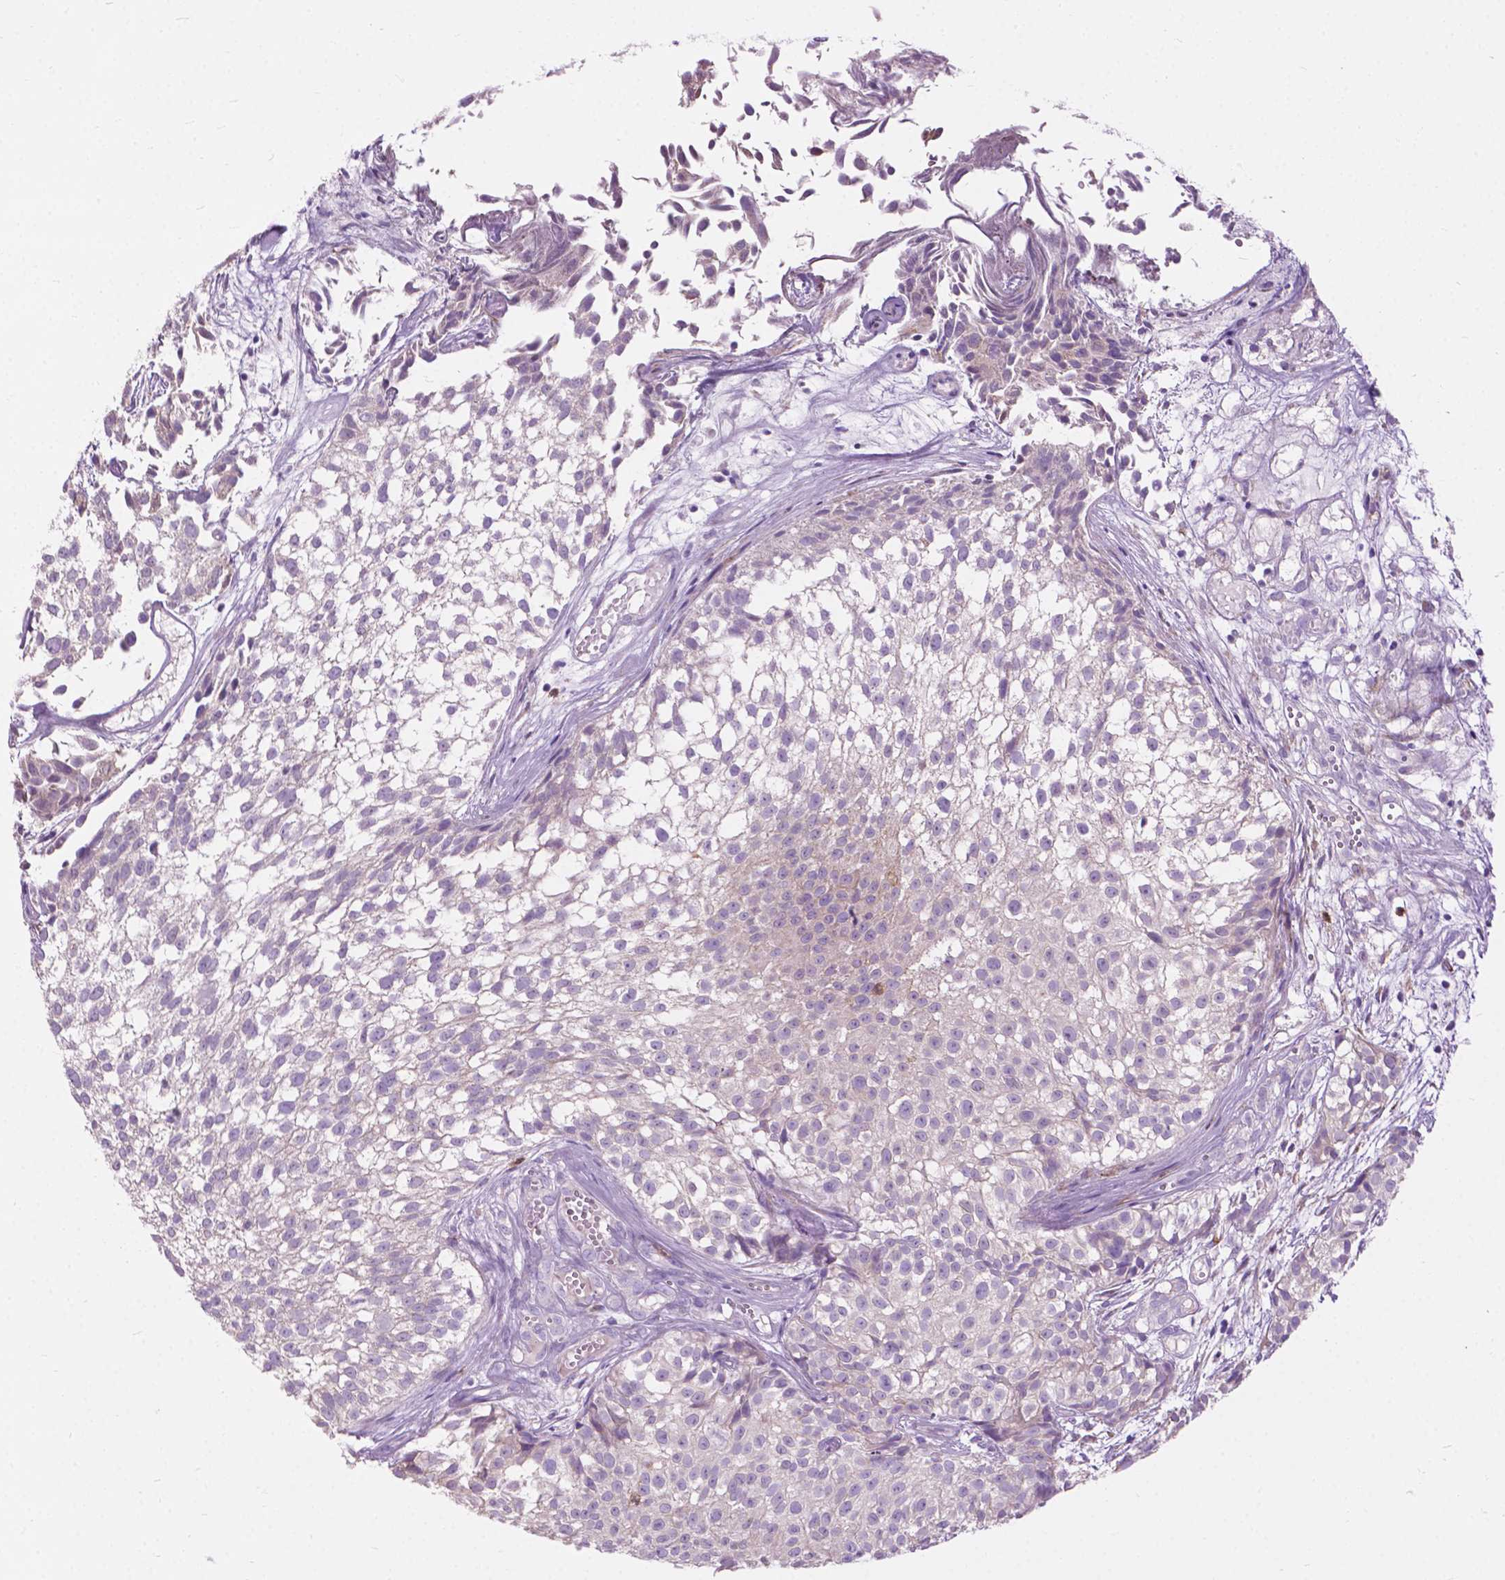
{"staining": {"intensity": "negative", "quantity": "none", "location": "none"}, "tissue": "urothelial cancer", "cell_type": "Tumor cells", "image_type": "cancer", "snomed": [{"axis": "morphology", "description": "Urothelial carcinoma, Low grade"}, {"axis": "topography", "description": "Urinary bladder"}], "caption": "Immunohistochemical staining of urothelial cancer exhibits no significant staining in tumor cells. The staining was performed using DAB (3,3'-diaminobenzidine) to visualize the protein expression in brown, while the nuclei were stained in blue with hematoxylin (Magnification: 20x).", "gene": "PRR35", "patient": {"sex": "male", "age": 70}}